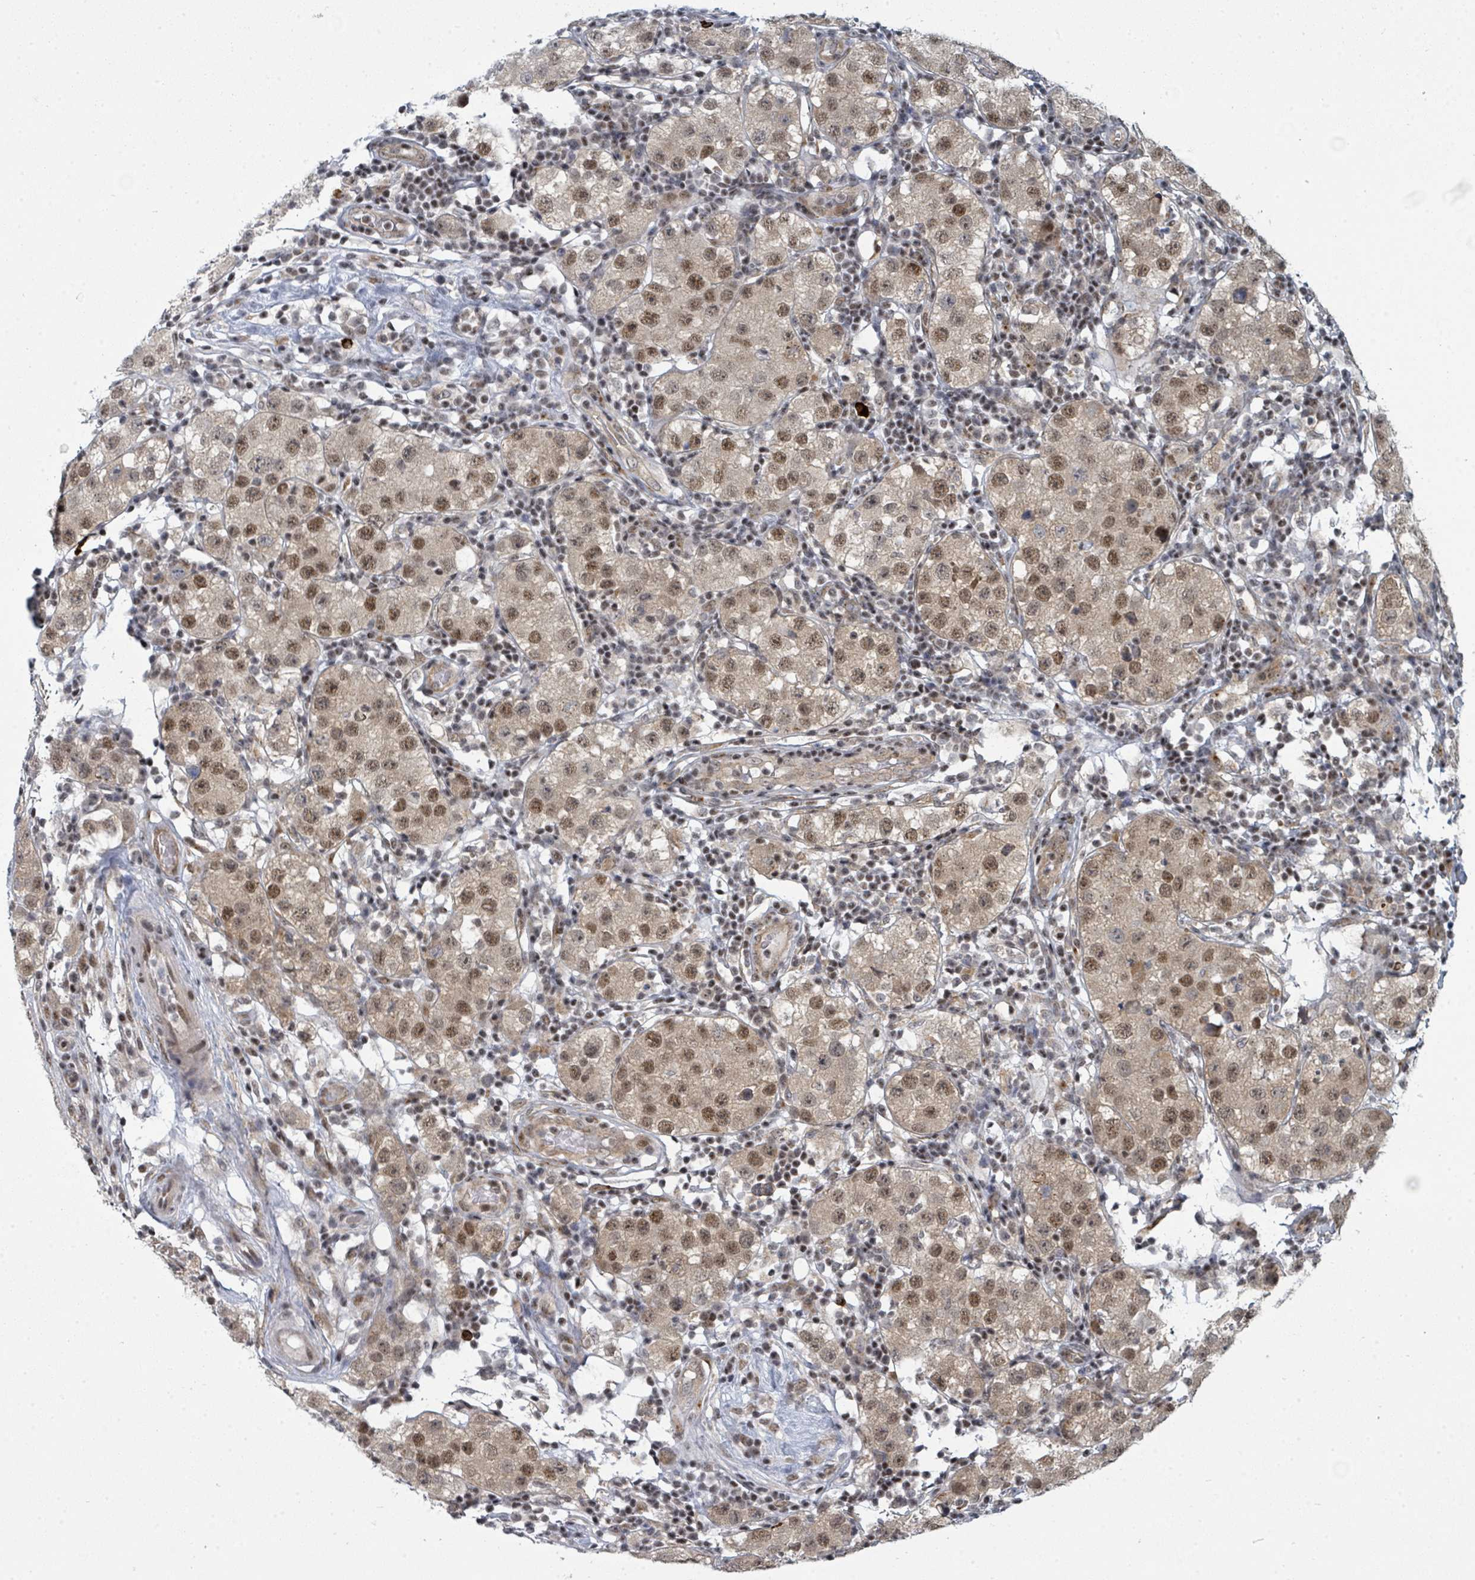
{"staining": {"intensity": "moderate", "quantity": "25%-75%", "location": "nuclear"}, "tissue": "testis cancer", "cell_type": "Tumor cells", "image_type": "cancer", "snomed": [{"axis": "morphology", "description": "Seminoma, NOS"}, {"axis": "topography", "description": "Testis"}], "caption": "Human testis cancer (seminoma) stained with a protein marker shows moderate staining in tumor cells.", "gene": "PSMG2", "patient": {"sex": "male", "age": 34}}